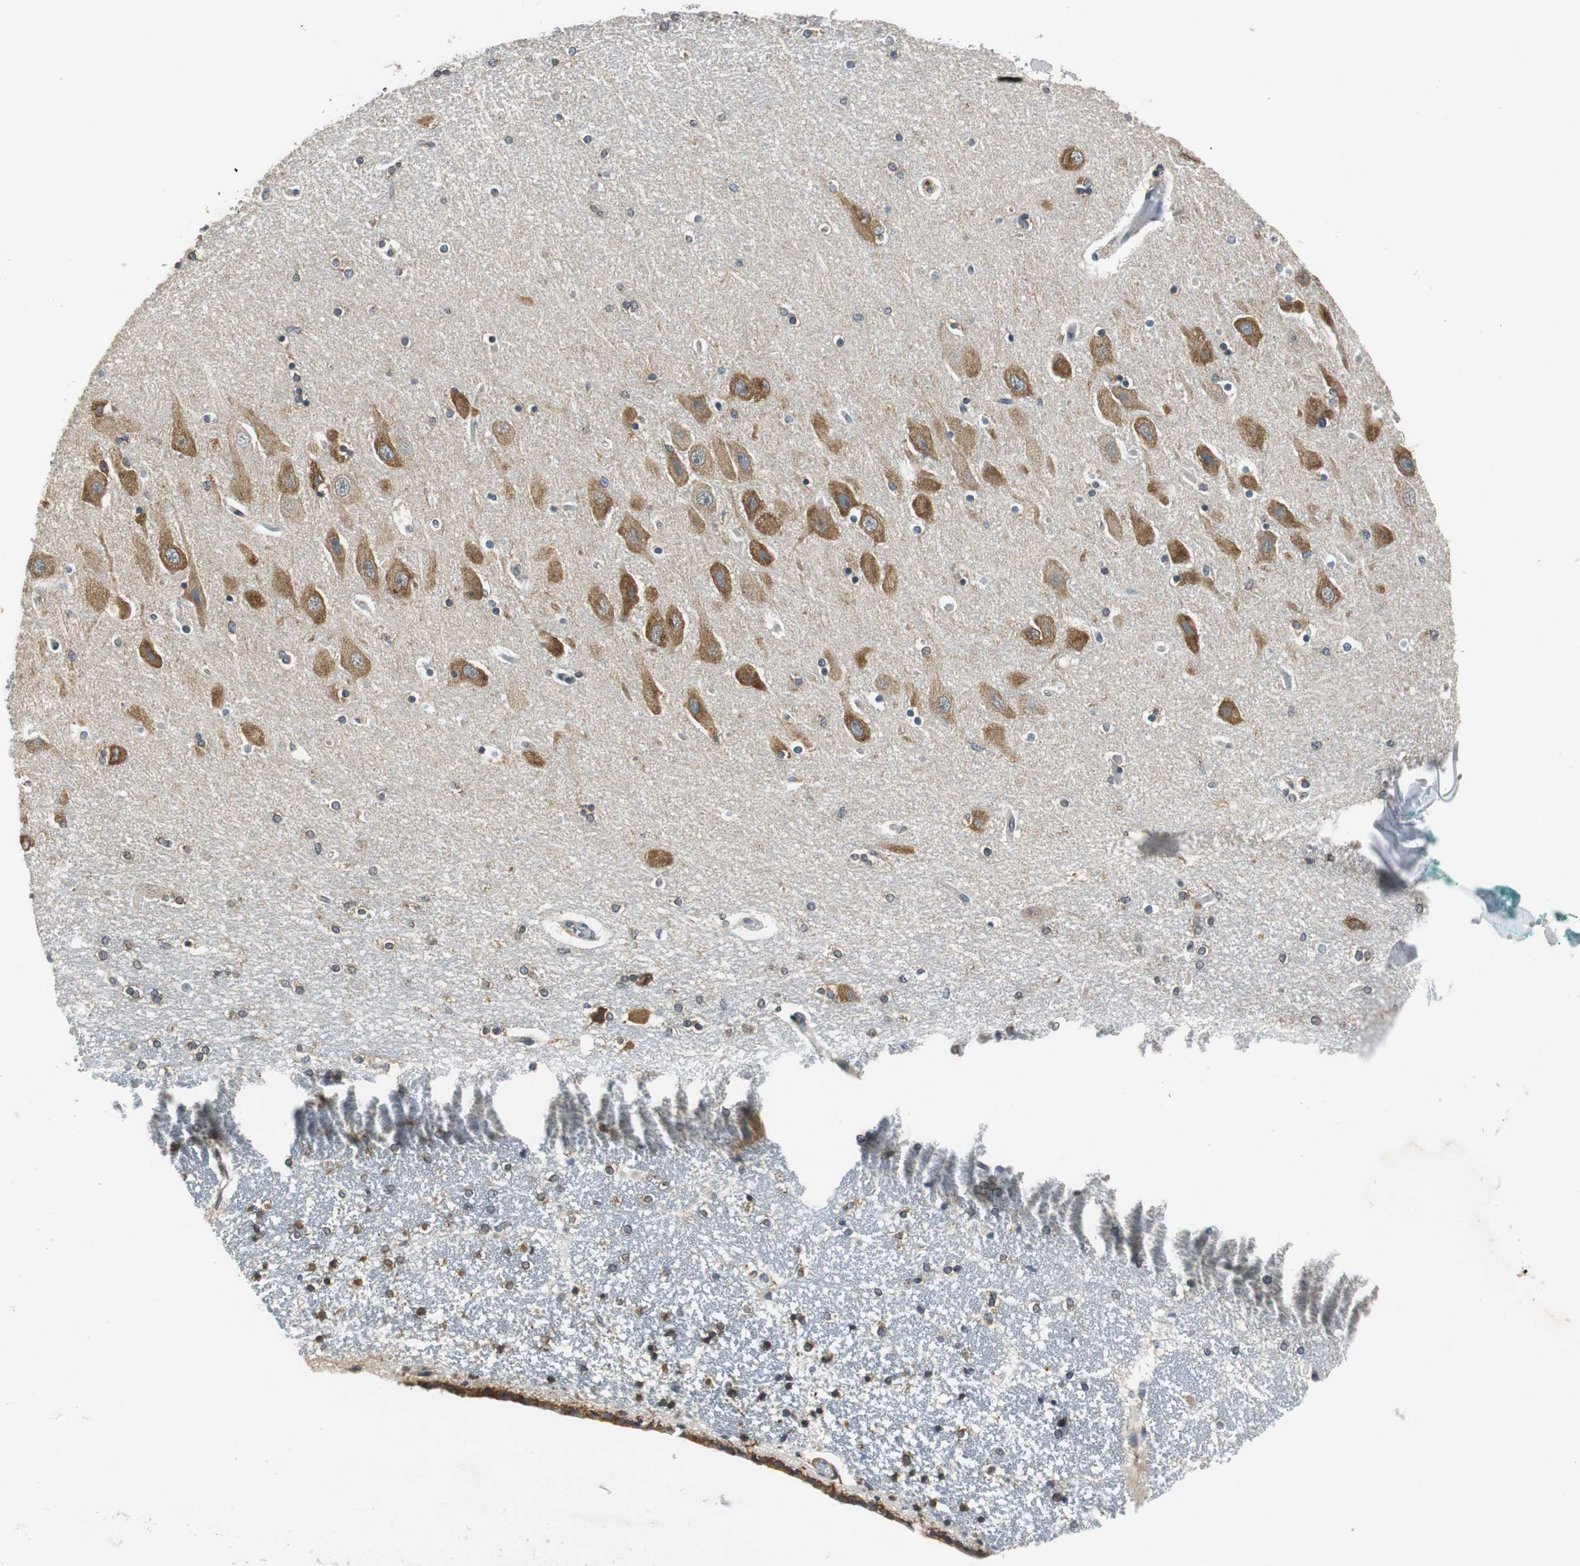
{"staining": {"intensity": "moderate", "quantity": ">75%", "location": "cytoplasmic/membranous"}, "tissue": "hippocampus", "cell_type": "Glial cells", "image_type": "normal", "snomed": [{"axis": "morphology", "description": "Normal tissue, NOS"}, {"axis": "topography", "description": "Hippocampus"}], "caption": "Immunohistochemical staining of benign hippocampus displays medium levels of moderate cytoplasmic/membranous staining in approximately >75% of glial cells.", "gene": "CNOT3", "patient": {"sex": "female", "age": 54}}